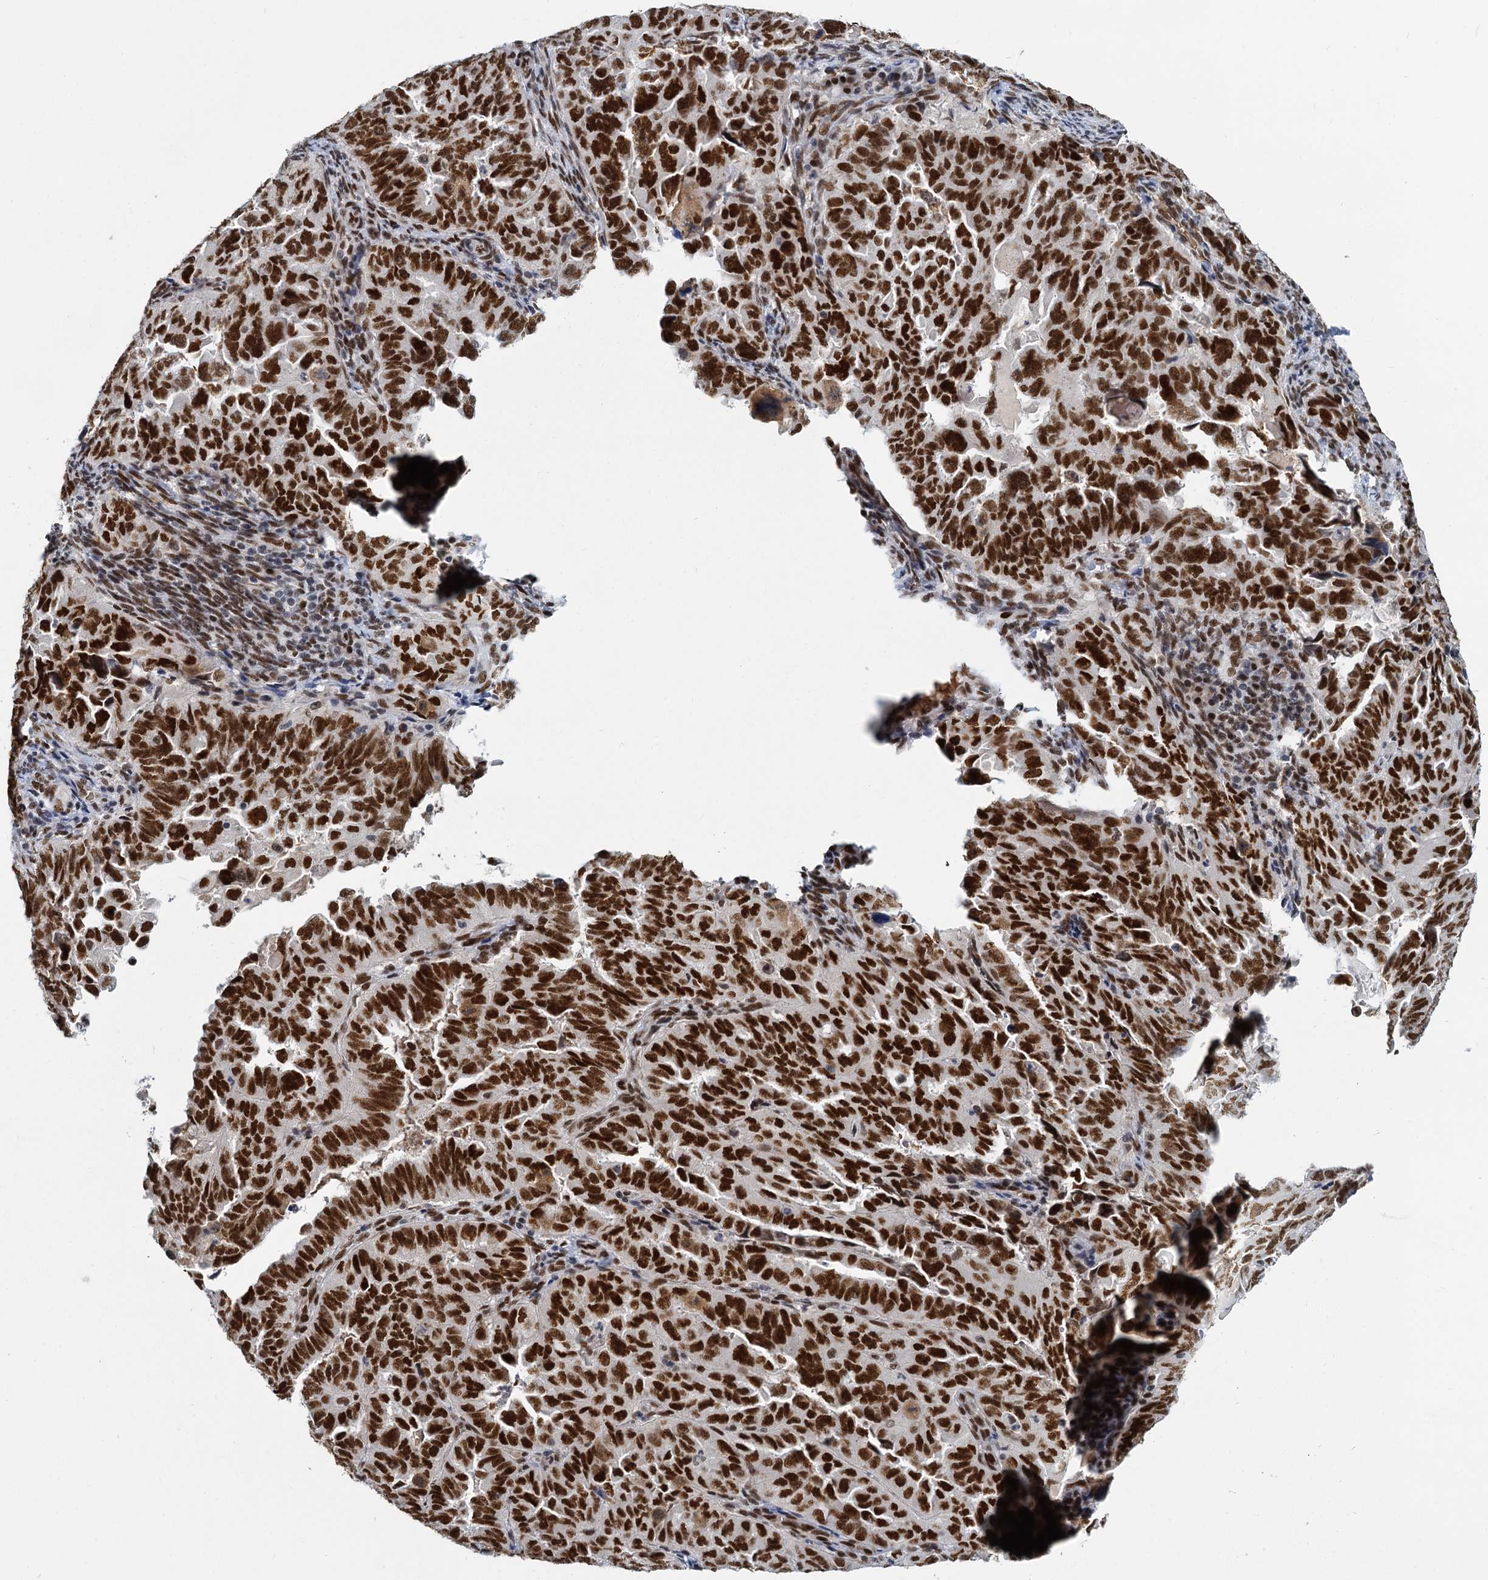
{"staining": {"intensity": "strong", "quantity": ">75%", "location": "nuclear"}, "tissue": "endometrial cancer", "cell_type": "Tumor cells", "image_type": "cancer", "snomed": [{"axis": "morphology", "description": "Adenocarcinoma, NOS"}, {"axis": "topography", "description": "Endometrium"}], "caption": "An immunohistochemistry (IHC) histopathology image of neoplastic tissue is shown. Protein staining in brown shows strong nuclear positivity in endometrial adenocarcinoma within tumor cells. The staining was performed using DAB (3,3'-diaminobenzidine) to visualize the protein expression in brown, while the nuclei were stained in blue with hematoxylin (Magnification: 20x).", "gene": "RPRD1A", "patient": {"sex": "female", "age": 65}}